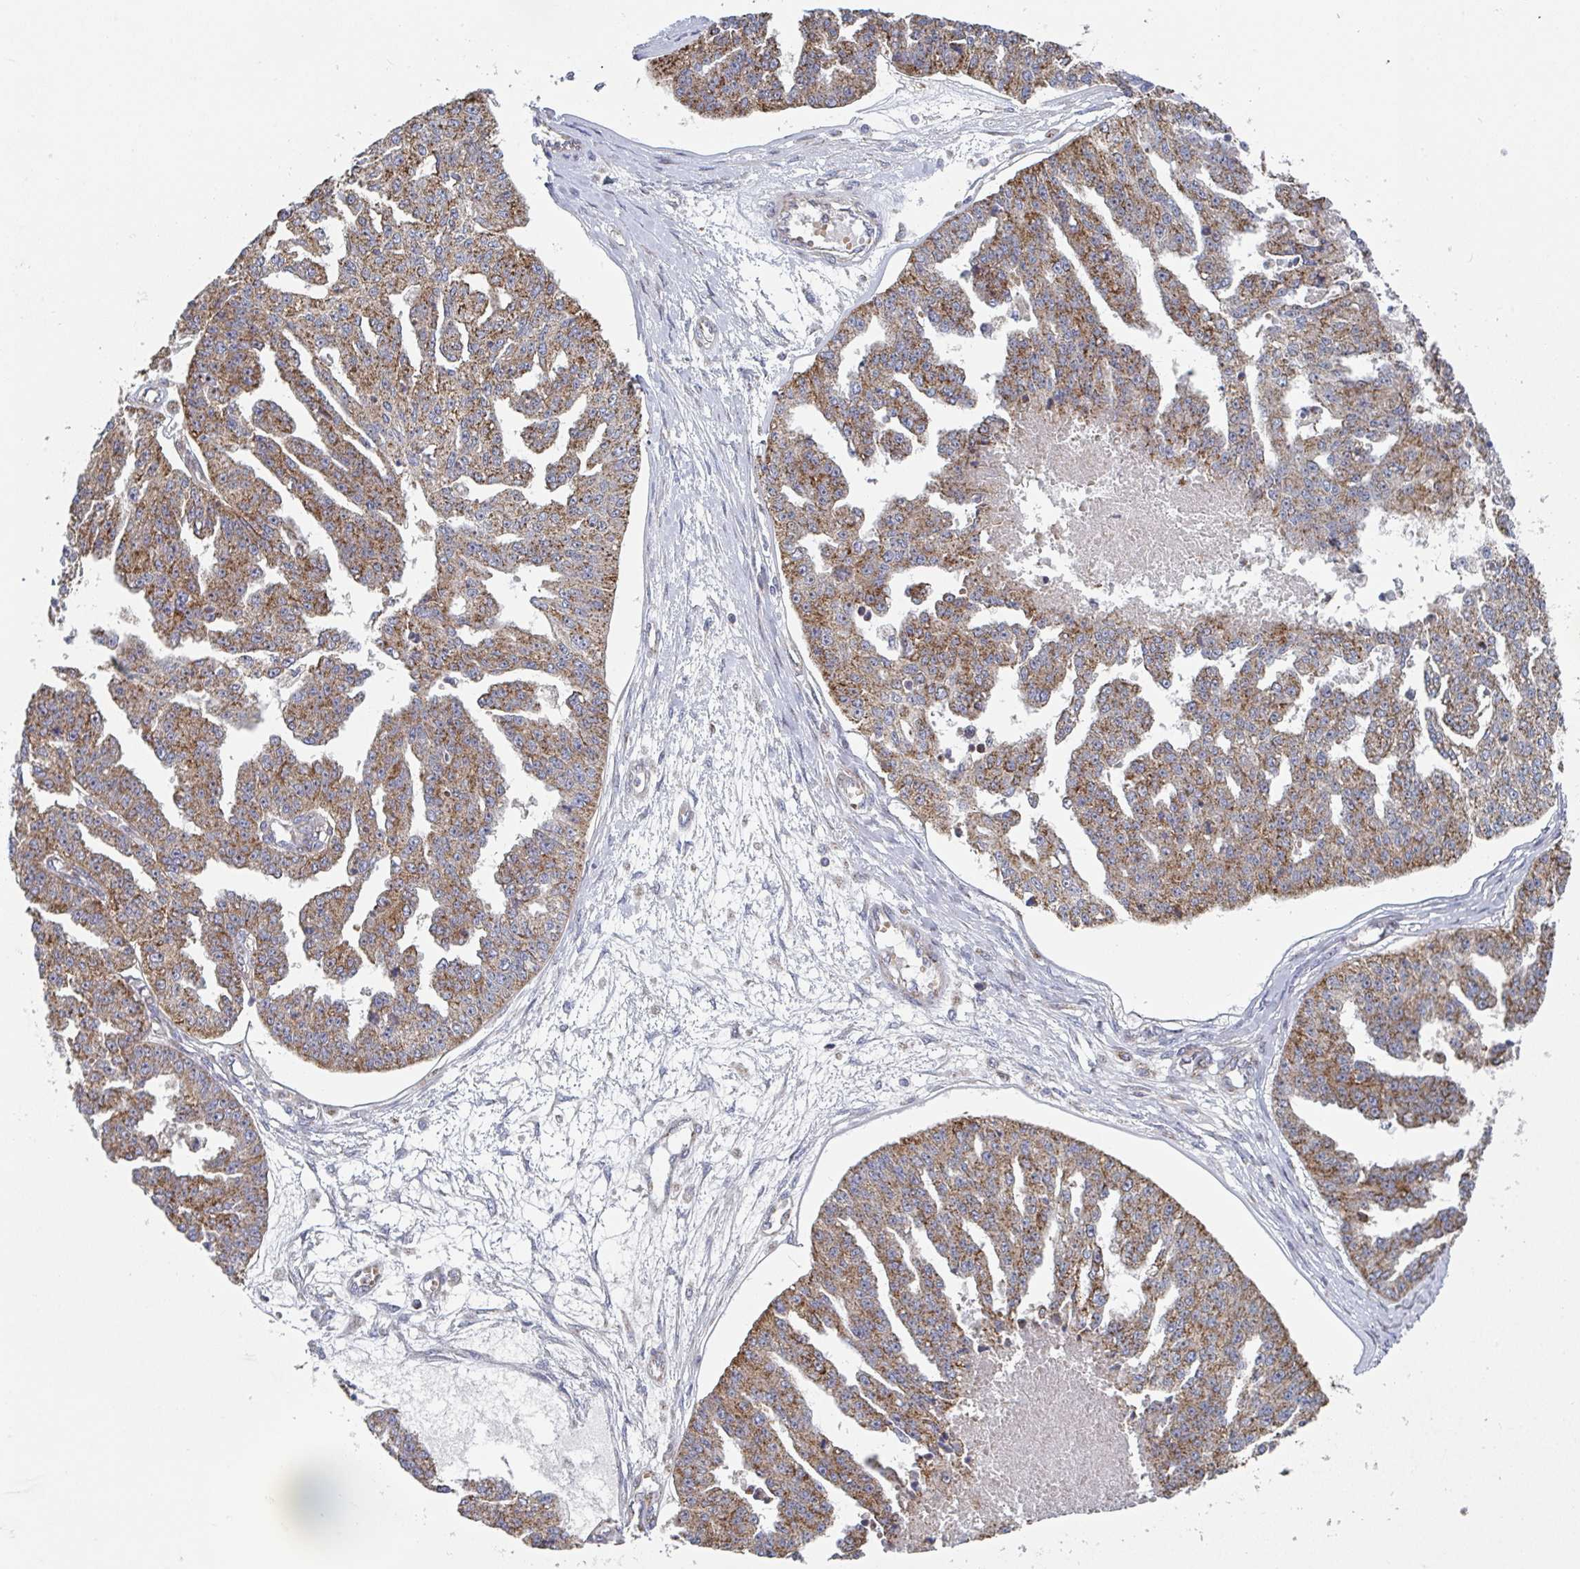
{"staining": {"intensity": "moderate", "quantity": ">75%", "location": "cytoplasmic/membranous"}, "tissue": "ovarian cancer", "cell_type": "Tumor cells", "image_type": "cancer", "snomed": [{"axis": "morphology", "description": "Cystadenocarcinoma, serous, NOS"}, {"axis": "topography", "description": "Ovary"}], "caption": "Immunohistochemistry (IHC) photomicrograph of neoplastic tissue: serous cystadenocarcinoma (ovarian) stained using immunohistochemistry displays medium levels of moderate protein expression localized specifically in the cytoplasmic/membranous of tumor cells, appearing as a cytoplasmic/membranous brown color.", "gene": "ZNF644", "patient": {"sex": "female", "age": 58}}